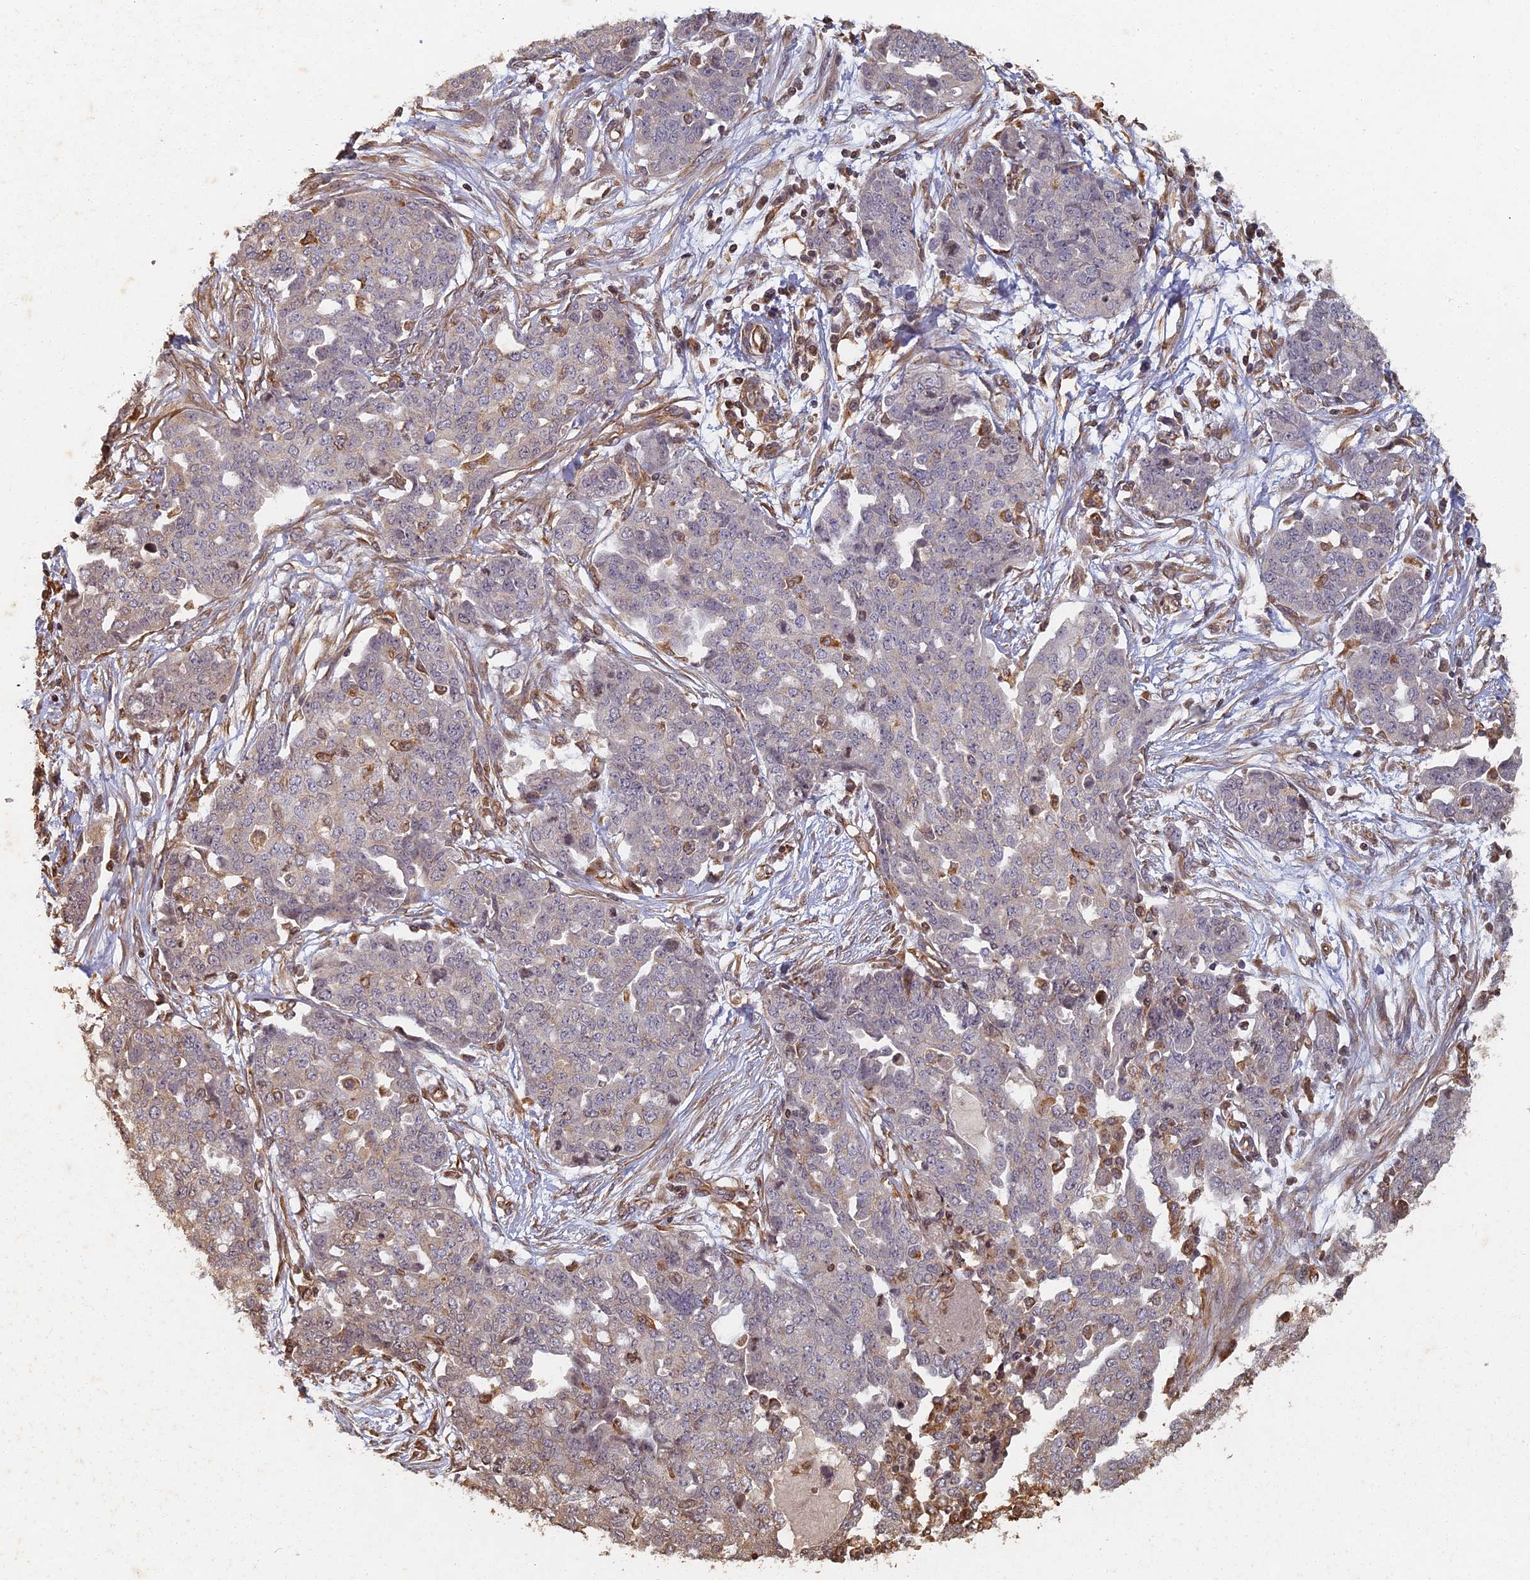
{"staining": {"intensity": "negative", "quantity": "none", "location": "none"}, "tissue": "ovarian cancer", "cell_type": "Tumor cells", "image_type": "cancer", "snomed": [{"axis": "morphology", "description": "Cystadenocarcinoma, serous, NOS"}, {"axis": "topography", "description": "Soft tissue"}, {"axis": "topography", "description": "Ovary"}], "caption": "An immunohistochemistry (IHC) histopathology image of ovarian serous cystadenocarcinoma is shown. There is no staining in tumor cells of ovarian serous cystadenocarcinoma.", "gene": "ABCB10", "patient": {"sex": "female", "age": 57}}